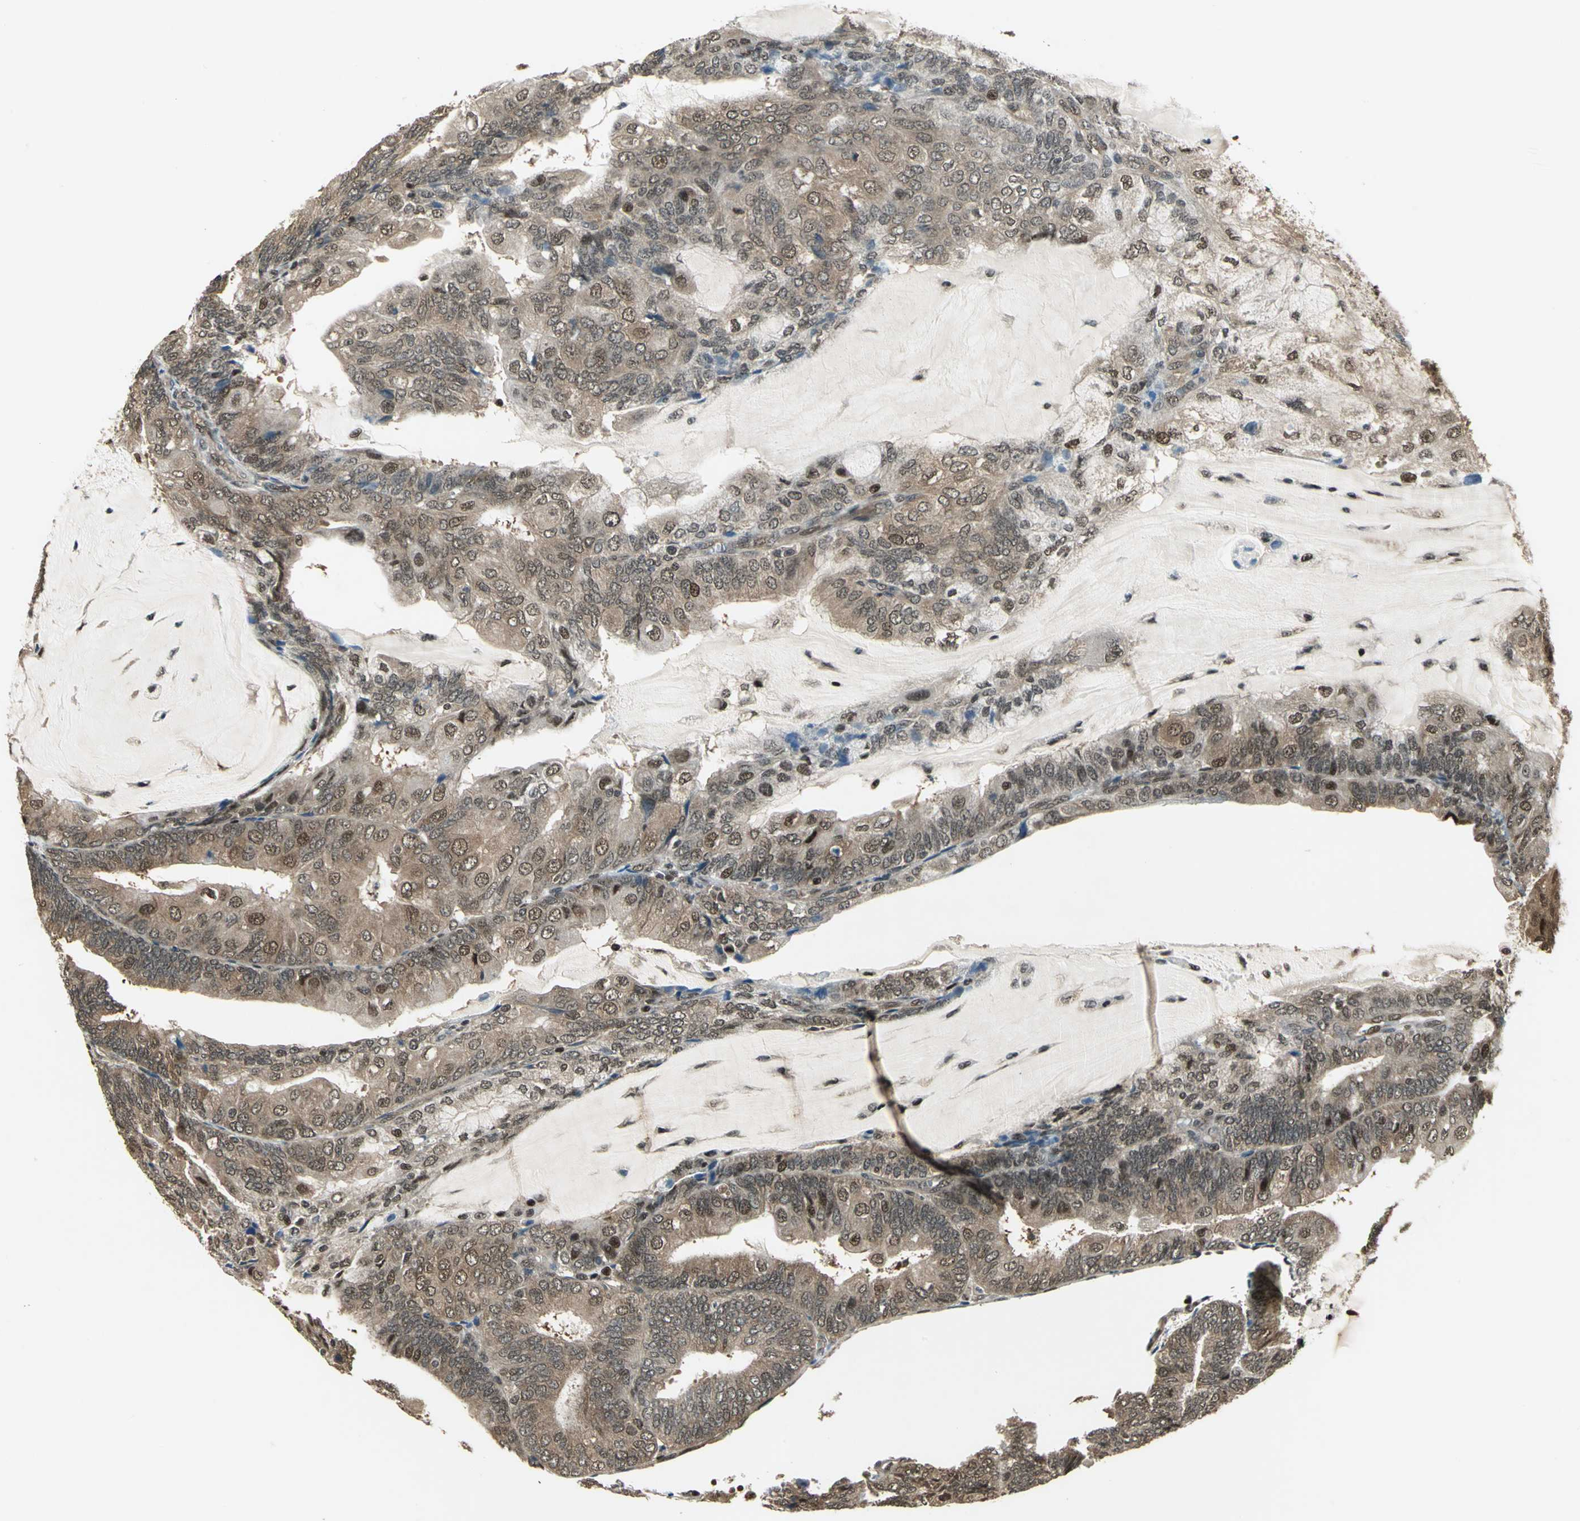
{"staining": {"intensity": "weak", "quantity": ">75%", "location": "cytoplasmic/membranous,nuclear"}, "tissue": "endometrial cancer", "cell_type": "Tumor cells", "image_type": "cancer", "snomed": [{"axis": "morphology", "description": "Adenocarcinoma, NOS"}, {"axis": "topography", "description": "Endometrium"}], "caption": "Immunohistochemical staining of endometrial adenocarcinoma demonstrates low levels of weak cytoplasmic/membranous and nuclear expression in approximately >75% of tumor cells.", "gene": "PSMC3", "patient": {"sex": "female", "age": 81}}